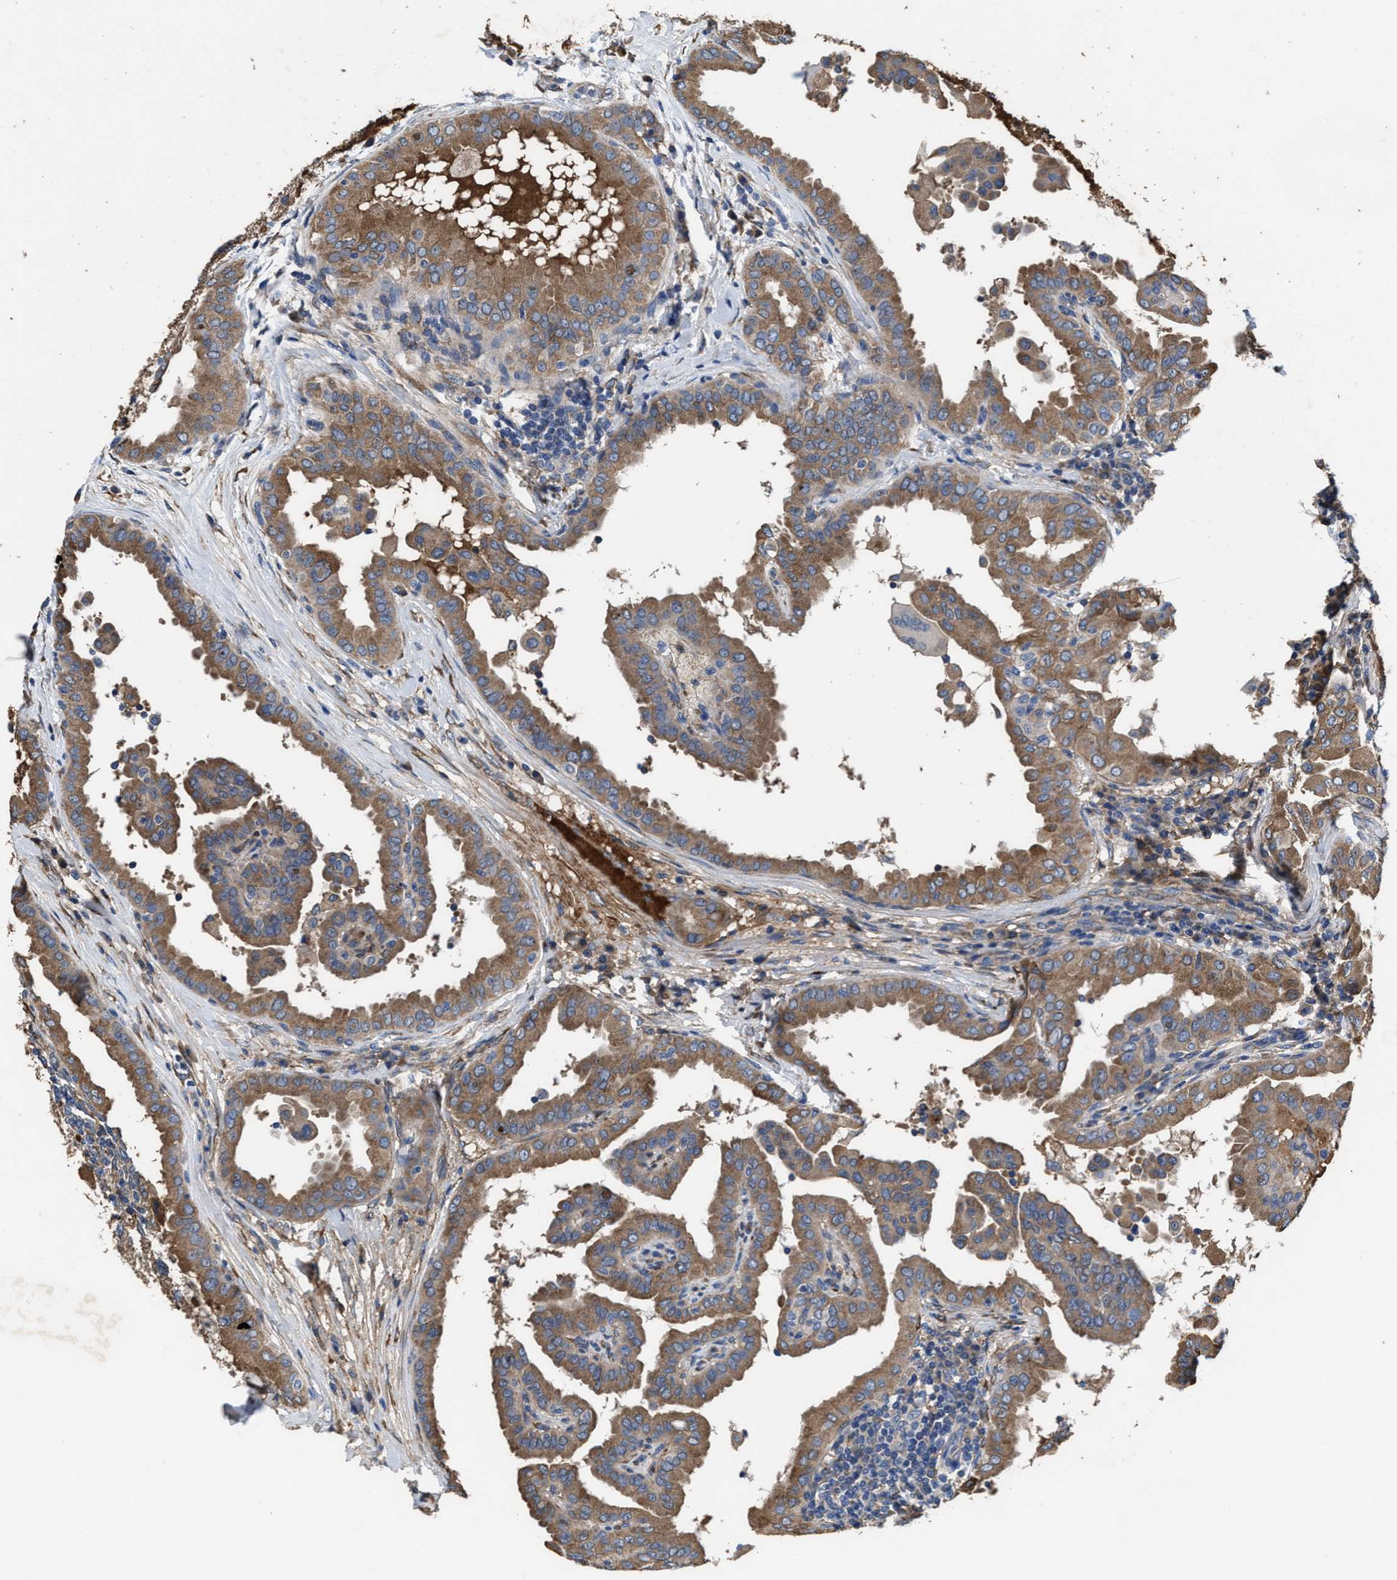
{"staining": {"intensity": "moderate", "quantity": ">75%", "location": "cytoplasmic/membranous"}, "tissue": "thyroid cancer", "cell_type": "Tumor cells", "image_type": "cancer", "snomed": [{"axis": "morphology", "description": "Papillary adenocarcinoma, NOS"}, {"axis": "topography", "description": "Thyroid gland"}], "caption": "Human thyroid cancer stained with a brown dye reveals moderate cytoplasmic/membranous positive positivity in about >75% of tumor cells.", "gene": "IDNK", "patient": {"sex": "male", "age": 33}}